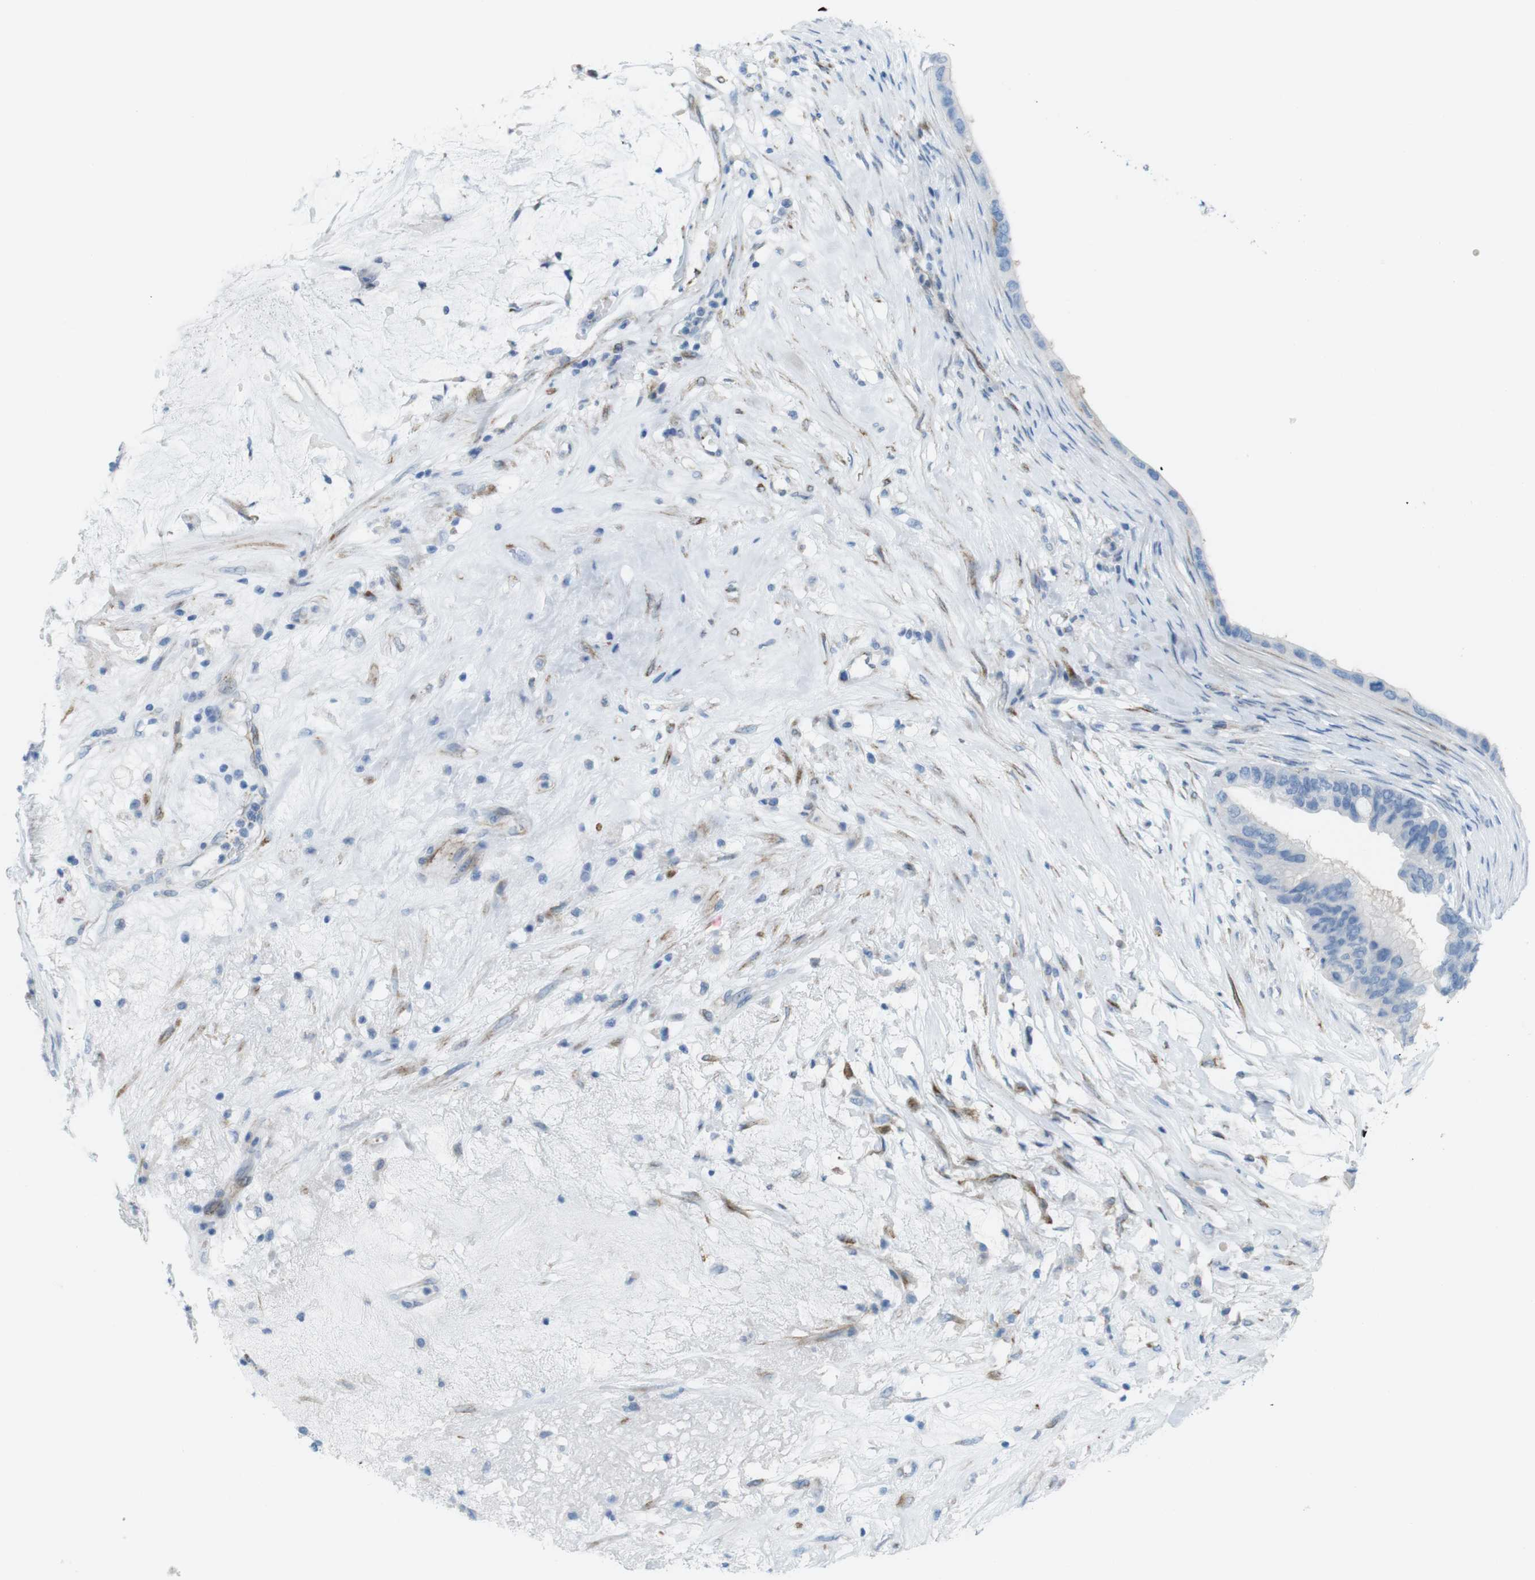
{"staining": {"intensity": "negative", "quantity": "none", "location": "none"}, "tissue": "ovarian cancer", "cell_type": "Tumor cells", "image_type": "cancer", "snomed": [{"axis": "morphology", "description": "Cystadenocarcinoma, mucinous, NOS"}, {"axis": "topography", "description": "Ovary"}], "caption": "High power microscopy image of an IHC micrograph of ovarian cancer, revealing no significant staining in tumor cells.", "gene": "MYH9", "patient": {"sex": "female", "age": 80}}